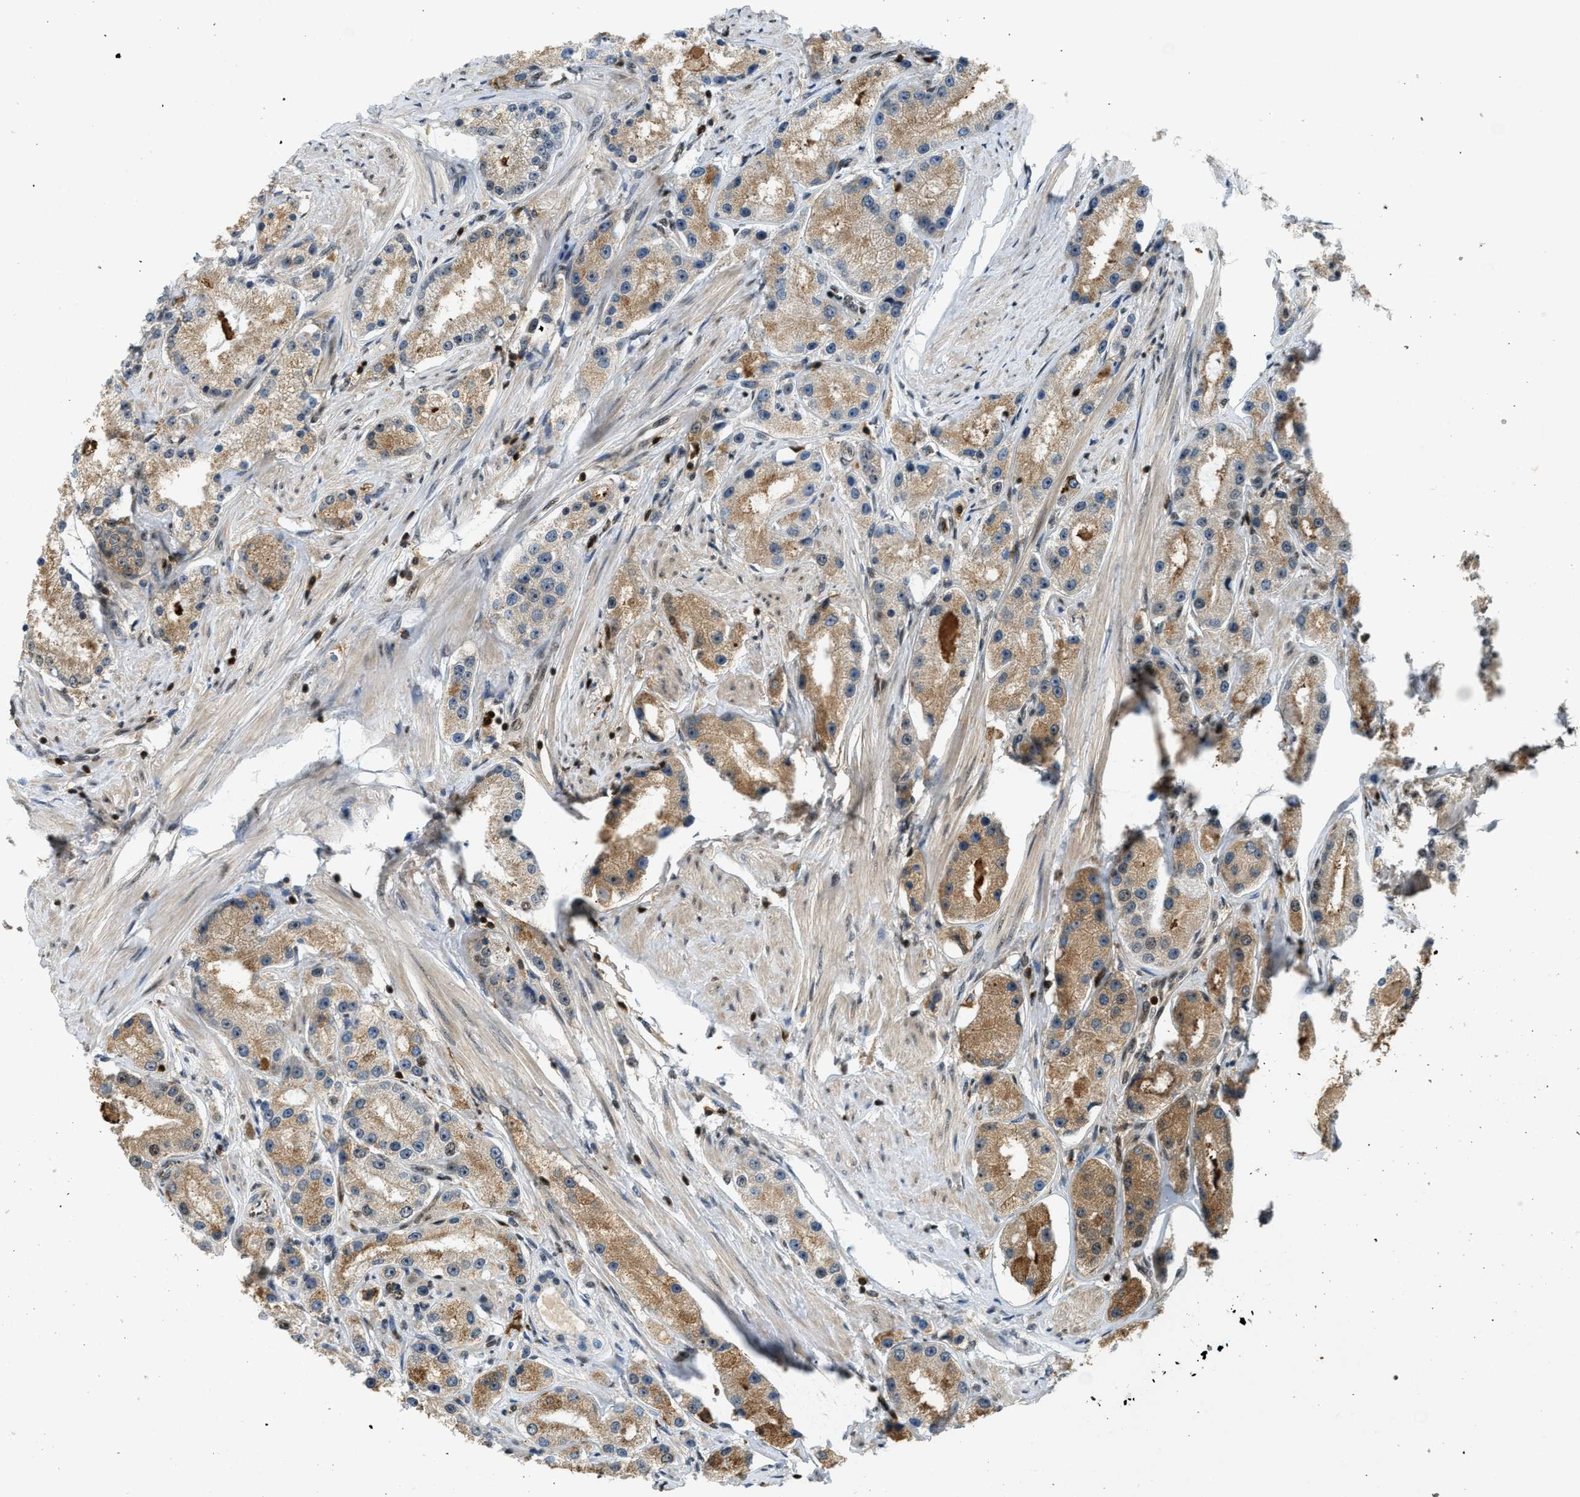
{"staining": {"intensity": "moderate", "quantity": ">75%", "location": "cytoplasmic/membranous"}, "tissue": "prostate cancer", "cell_type": "Tumor cells", "image_type": "cancer", "snomed": [{"axis": "morphology", "description": "Adenocarcinoma, Low grade"}, {"axis": "topography", "description": "Prostate"}], "caption": "DAB (3,3'-diaminobenzidine) immunohistochemical staining of human low-grade adenocarcinoma (prostate) displays moderate cytoplasmic/membranous protein expression in approximately >75% of tumor cells.", "gene": "E2F1", "patient": {"sex": "male", "age": 63}}